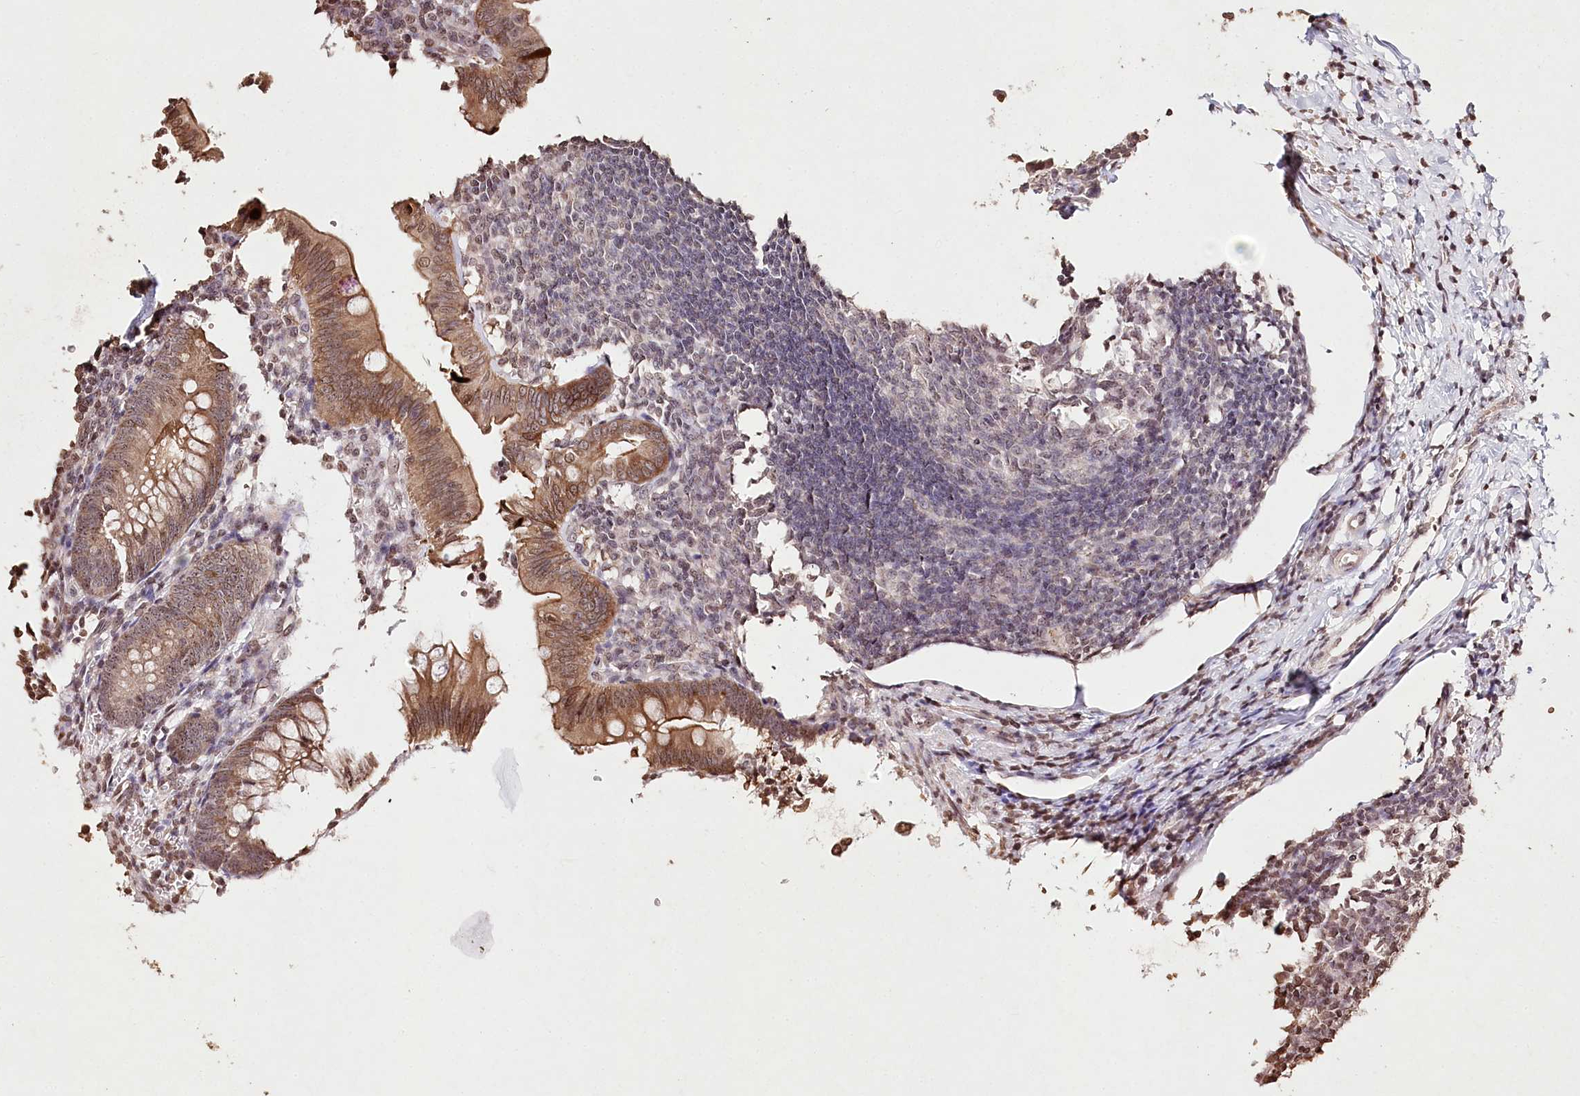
{"staining": {"intensity": "strong", "quantity": "25%-75%", "location": "cytoplasmic/membranous,nuclear"}, "tissue": "appendix", "cell_type": "Glandular cells", "image_type": "normal", "snomed": [{"axis": "morphology", "description": "Normal tissue, NOS"}, {"axis": "topography", "description": "Appendix"}], "caption": "This micrograph exhibits immunohistochemistry (IHC) staining of unremarkable human appendix, with high strong cytoplasmic/membranous,nuclear expression in approximately 25%-75% of glandular cells.", "gene": "DMXL1", "patient": {"sex": "male", "age": 1}}